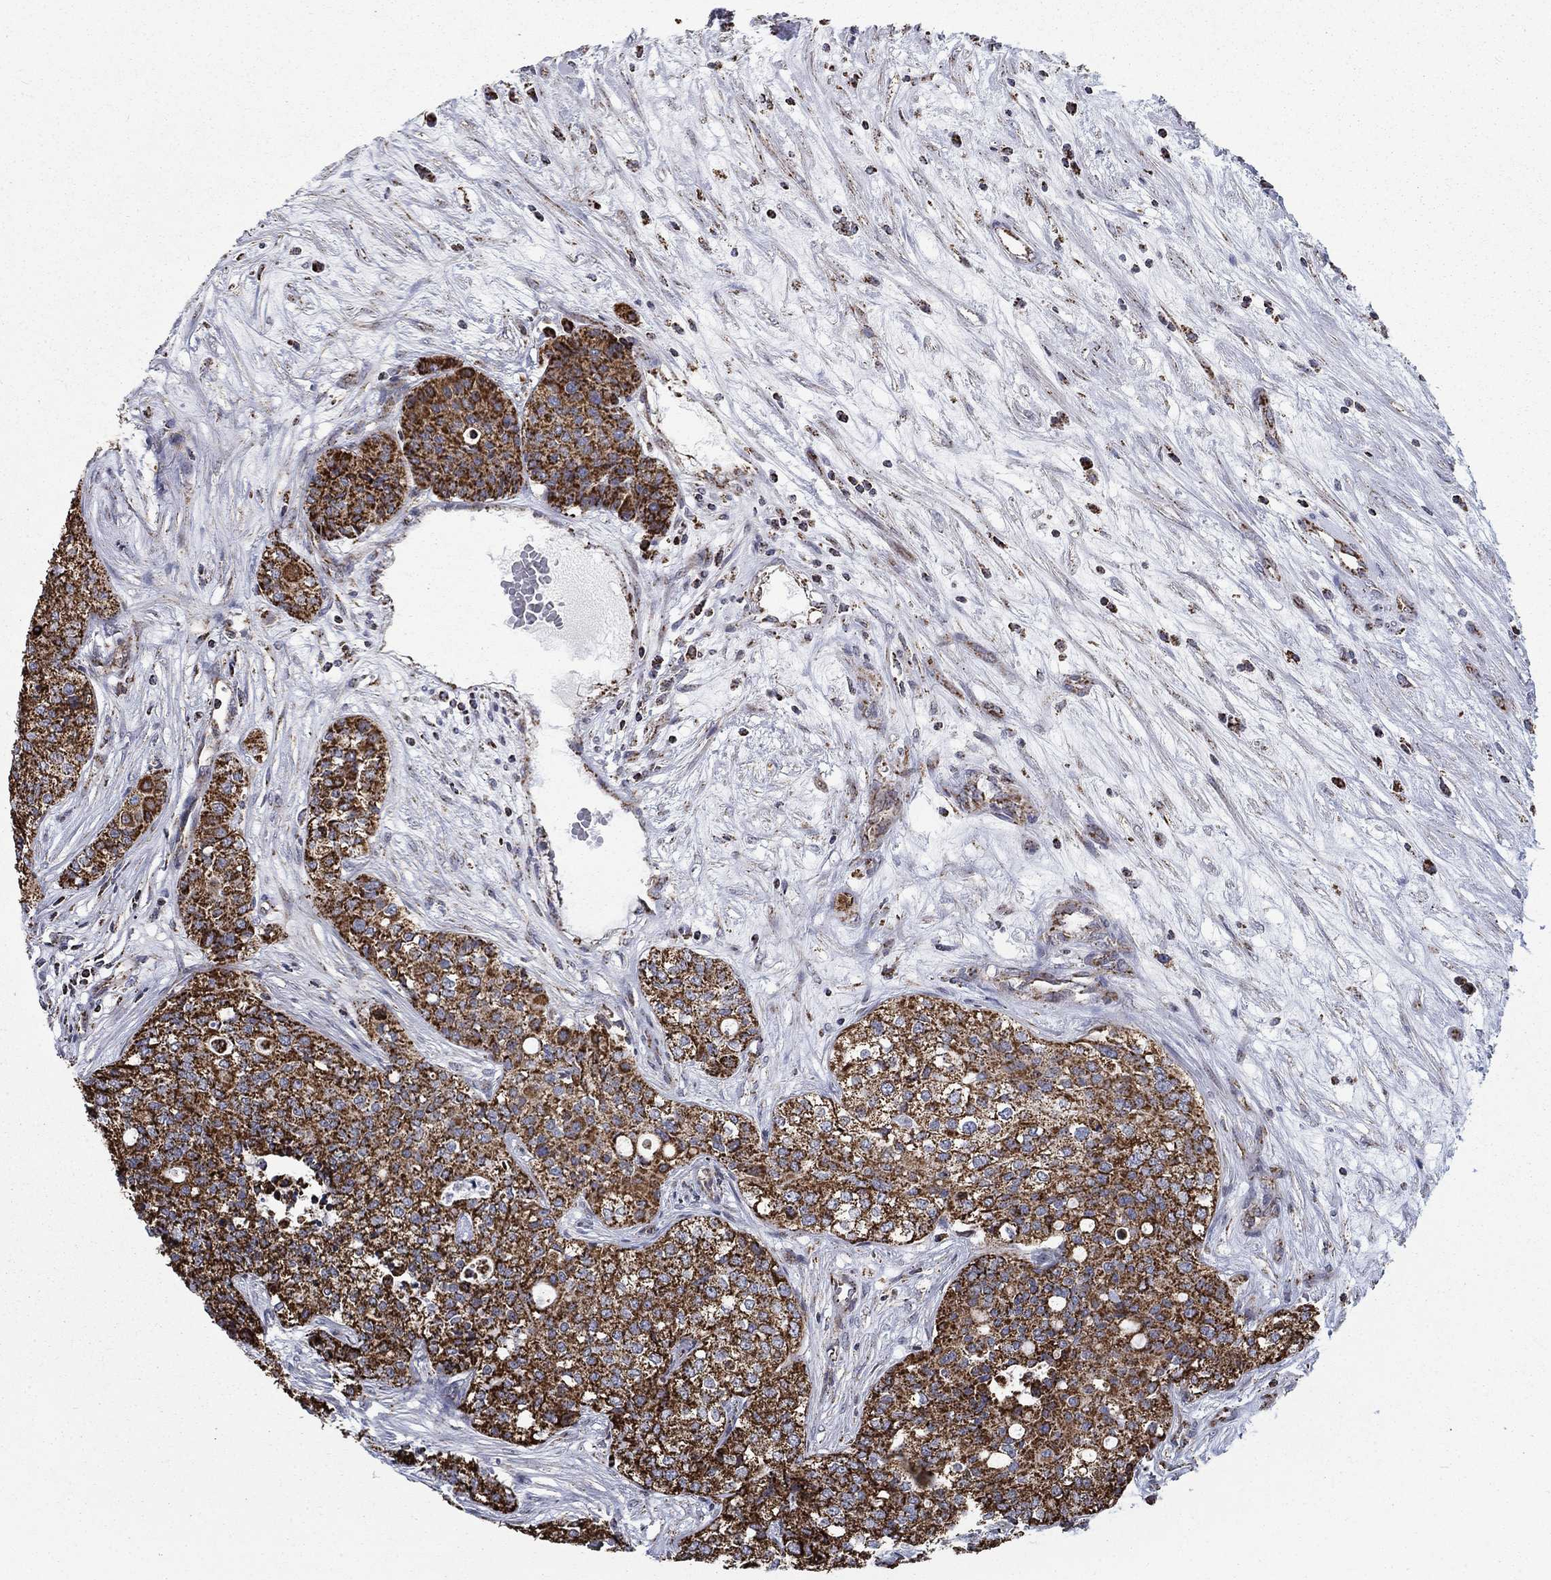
{"staining": {"intensity": "strong", "quantity": ">75%", "location": "cytoplasmic/membranous"}, "tissue": "carcinoid", "cell_type": "Tumor cells", "image_type": "cancer", "snomed": [{"axis": "morphology", "description": "Carcinoid, malignant, NOS"}, {"axis": "topography", "description": "Colon"}], "caption": "Immunohistochemical staining of carcinoid (malignant) demonstrates high levels of strong cytoplasmic/membranous protein expression in about >75% of tumor cells.", "gene": "MOAP1", "patient": {"sex": "male", "age": 81}}